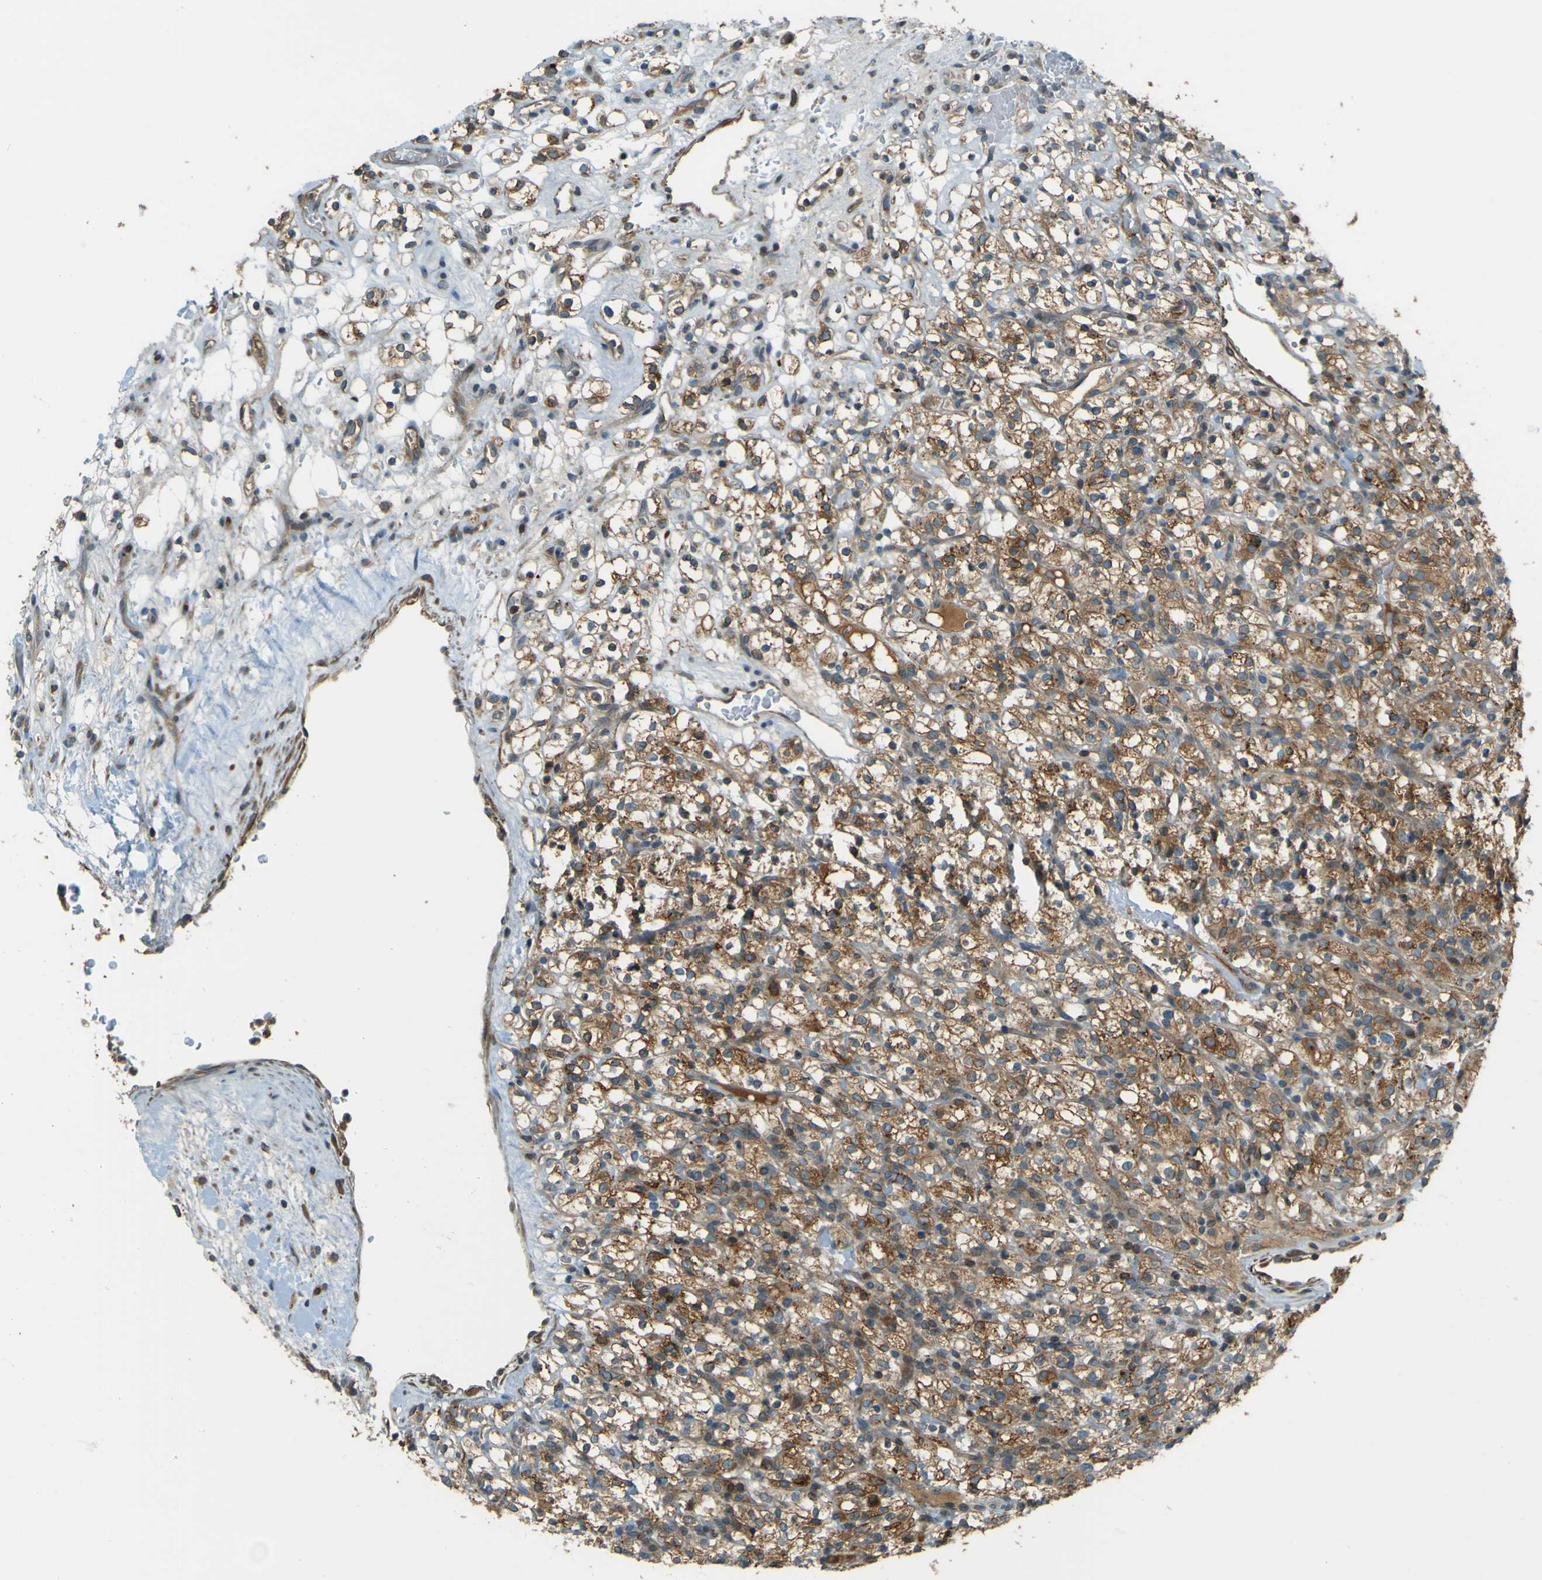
{"staining": {"intensity": "moderate", "quantity": ">75%", "location": "cytoplasmic/membranous"}, "tissue": "renal cancer", "cell_type": "Tumor cells", "image_type": "cancer", "snomed": [{"axis": "morphology", "description": "Normal tissue, NOS"}, {"axis": "morphology", "description": "Adenocarcinoma, NOS"}, {"axis": "topography", "description": "Kidney"}], "caption": "A brown stain labels moderate cytoplasmic/membranous positivity of a protein in renal cancer (adenocarcinoma) tumor cells.", "gene": "LPCAT1", "patient": {"sex": "female", "age": 72}}